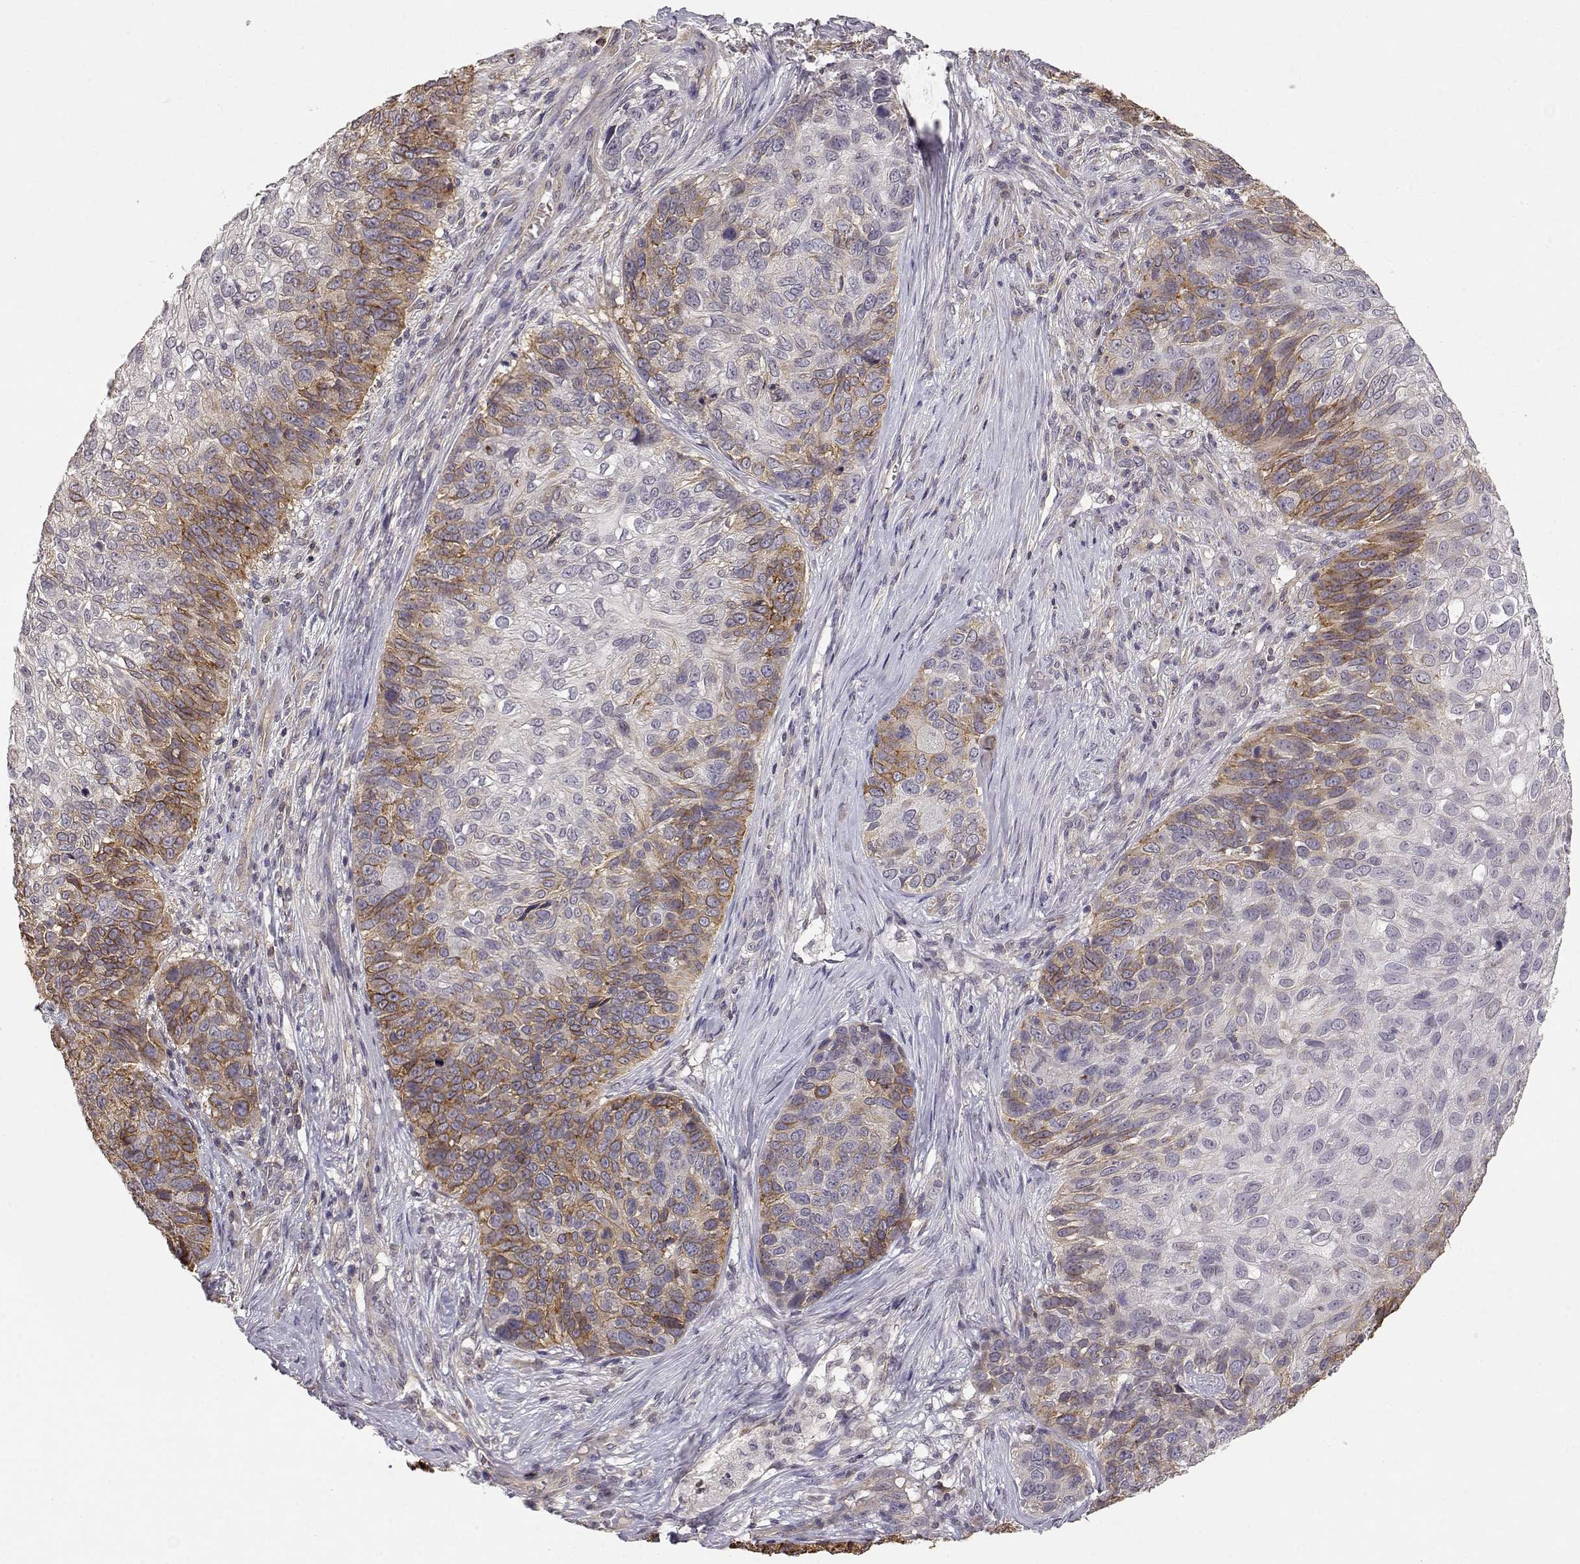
{"staining": {"intensity": "moderate", "quantity": "<25%", "location": "cytoplasmic/membranous"}, "tissue": "skin cancer", "cell_type": "Tumor cells", "image_type": "cancer", "snomed": [{"axis": "morphology", "description": "Squamous cell carcinoma, NOS"}, {"axis": "topography", "description": "Skin"}], "caption": "Squamous cell carcinoma (skin) stained with IHC shows moderate cytoplasmic/membranous expression in about <25% of tumor cells.", "gene": "IFITM1", "patient": {"sex": "male", "age": 92}}